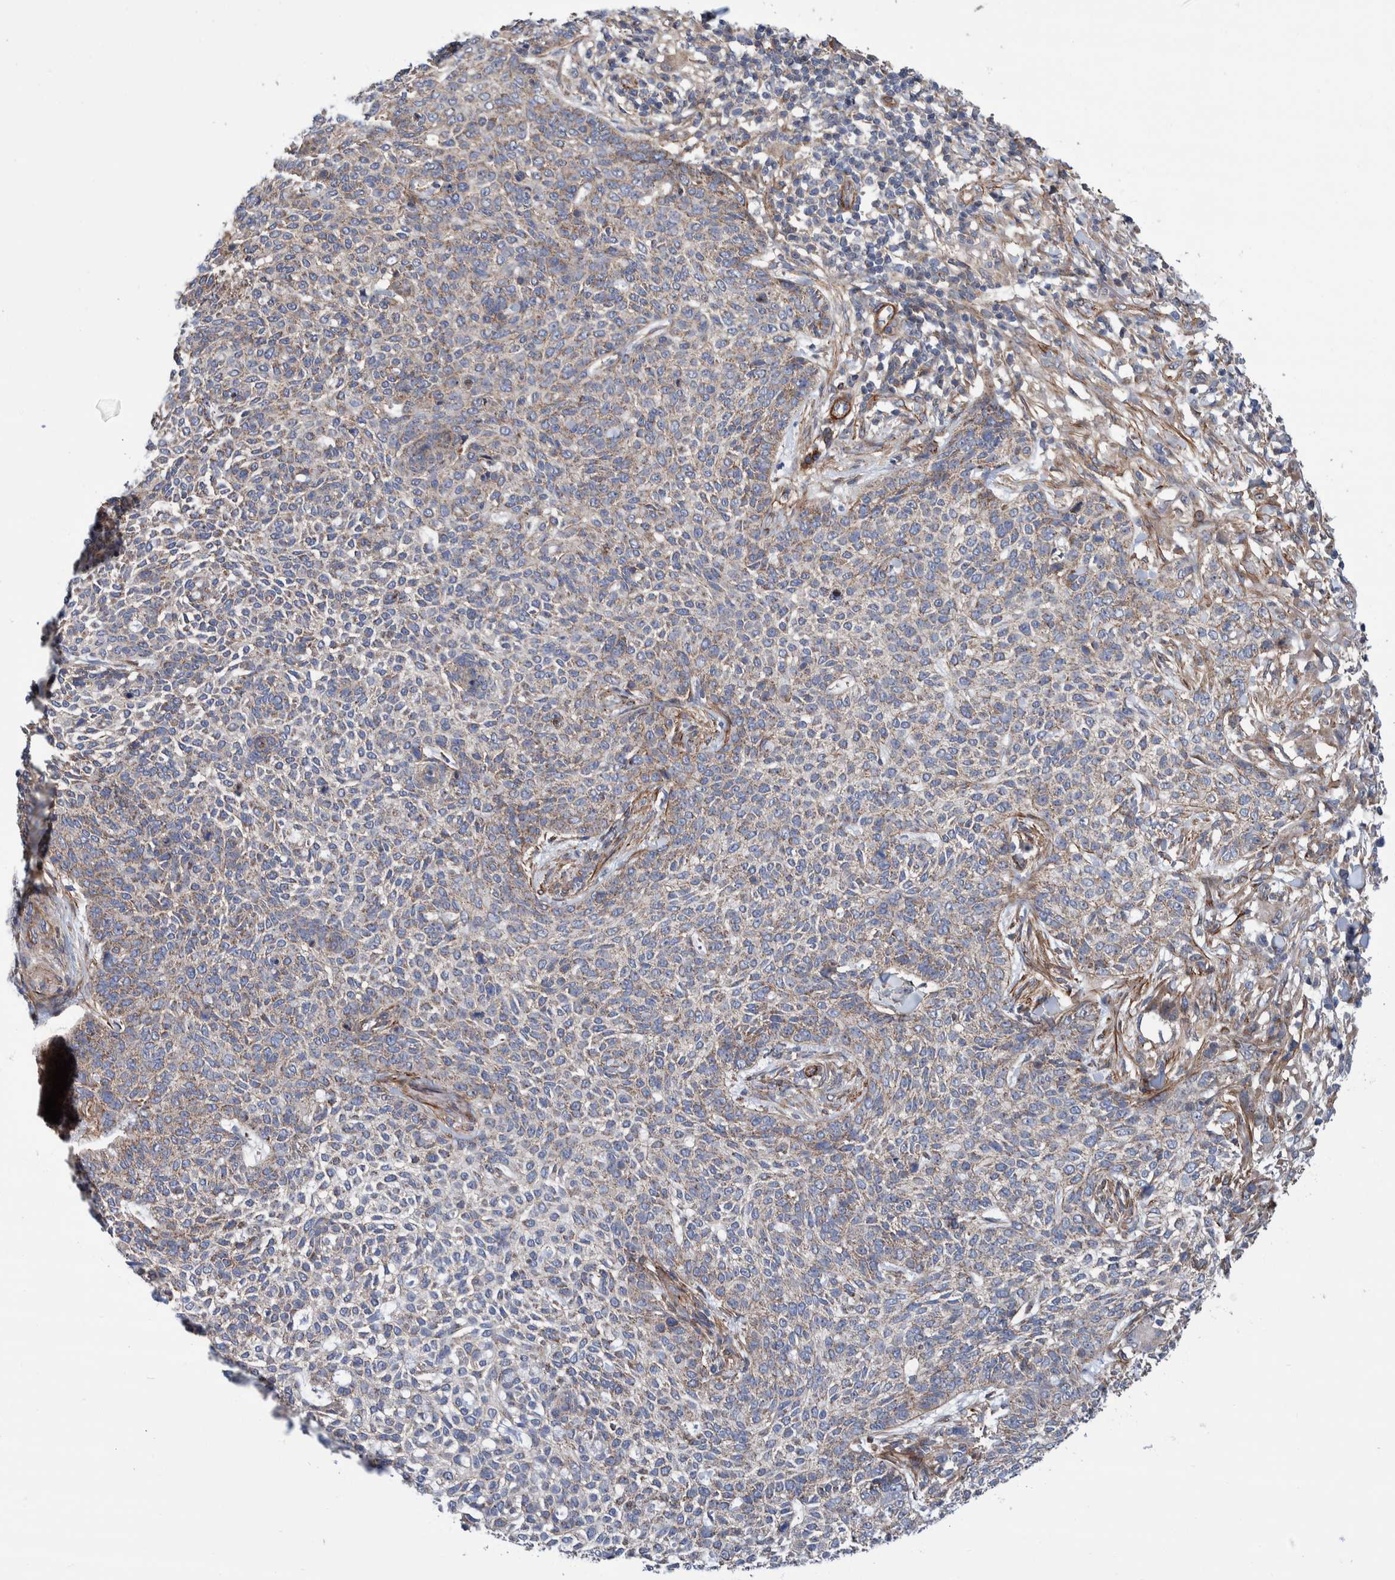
{"staining": {"intensity": "weak", "quantity": "25%-75%", "location": "cytoplasmic/membranous"}, "tissue": "skin cancer", "cell_type": "Tumor cells", "image_type": "cancer", "snomed": [{"axis": "morphology", "description": "Basal cell carcinoma"}, {"axis": "topography", "description": "Skin"}], "caption": "A photomicrograph of basal cell carcinoma (skin) stained for a protein shows weak cytoplasmic/membranous brown staining in tumor cells.", "gene": "SLC25A10", "patient": {"sex": "female", "age": 64}}